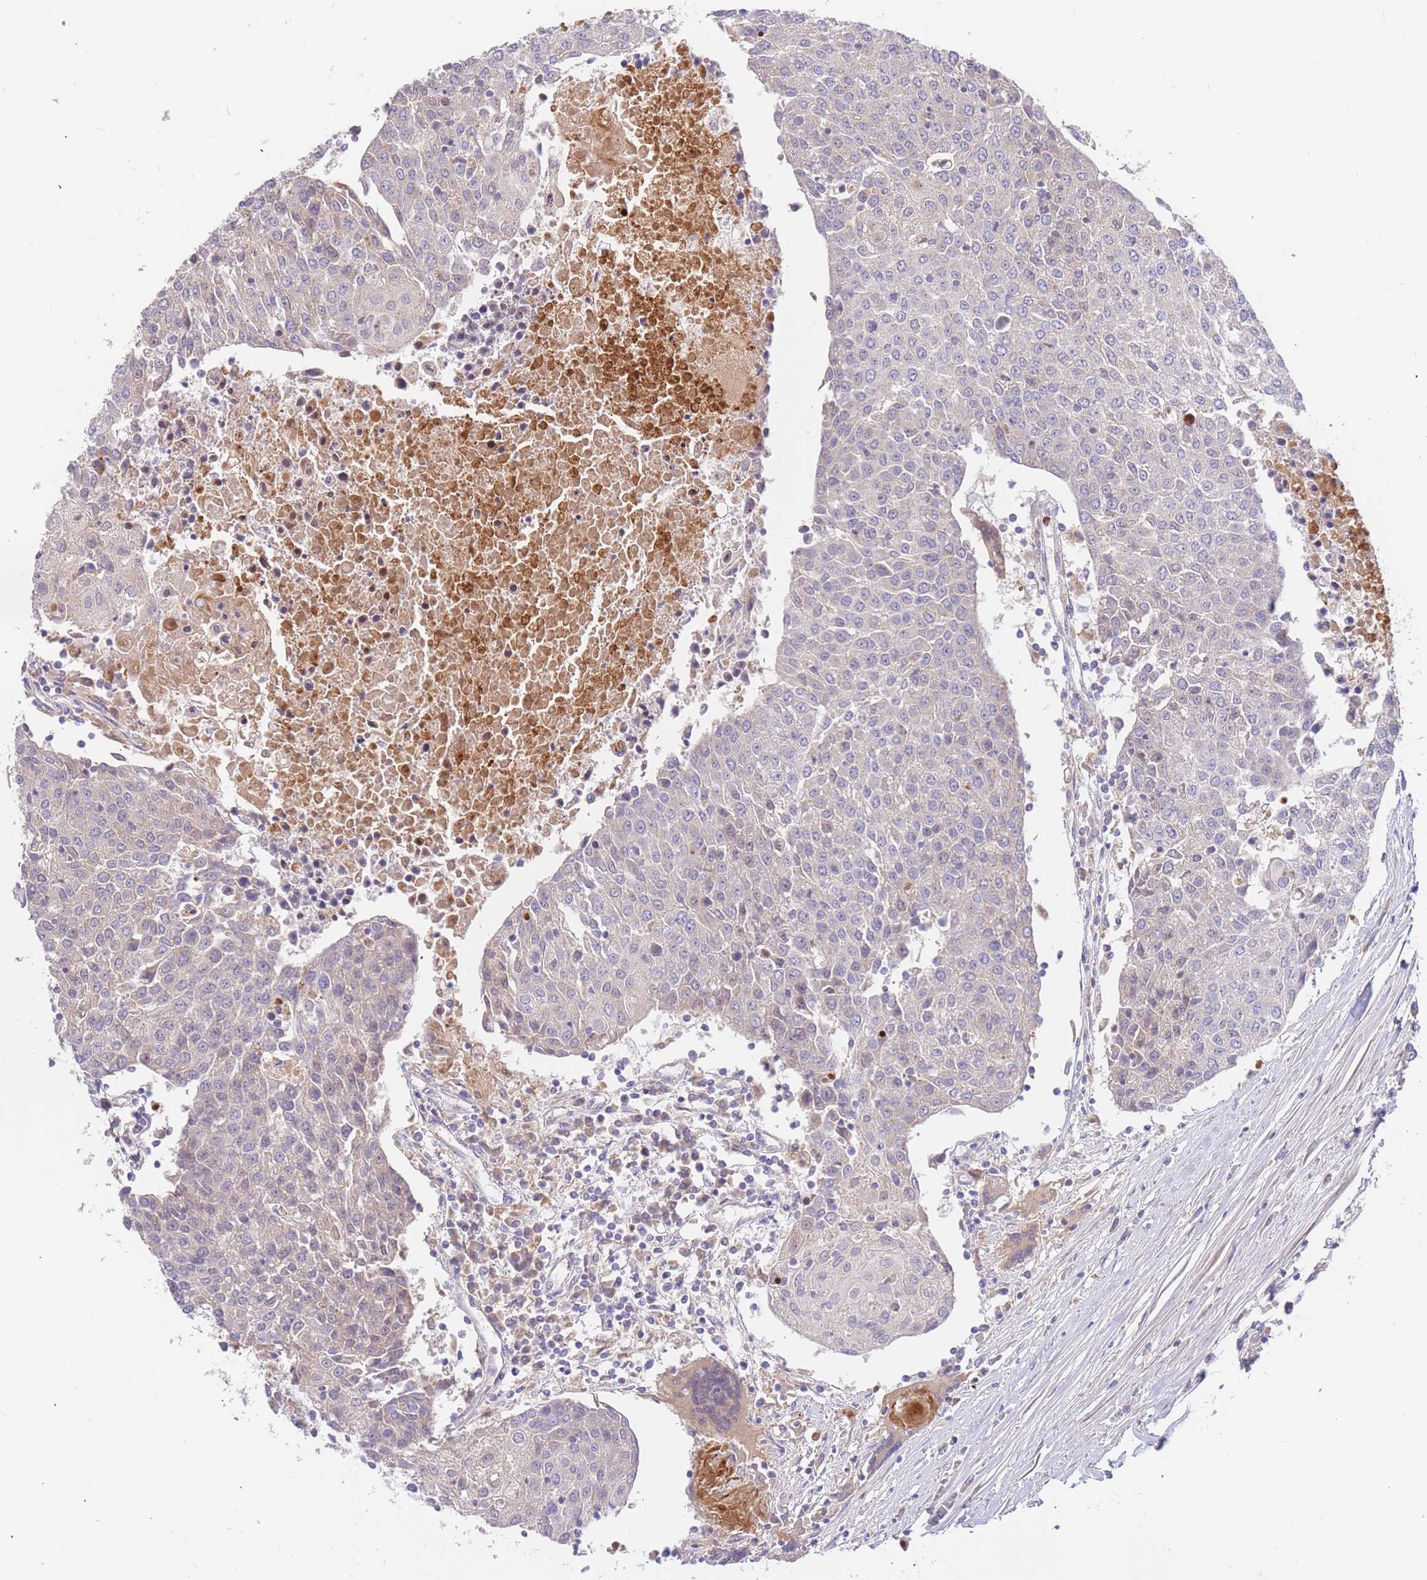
{"staining": {"intensity": "negative", "quantity": "none", "location": "none"}, "tissue": "urothelial cancer", "cell_type": "Tumor cells", "image_type": "cancer", "snomed": [{"axis": "morphology", "description": "Urothelial carcinoma, High grade"}, {"axis": "topography", "description": "Urinary bladder"}], "caption": "A histopathology image of human high-grade urothelial carcinoma is negative for staining in tumor cells.", "gene": "BORCS5", "patient": {"sex": "female", "age": 85}}